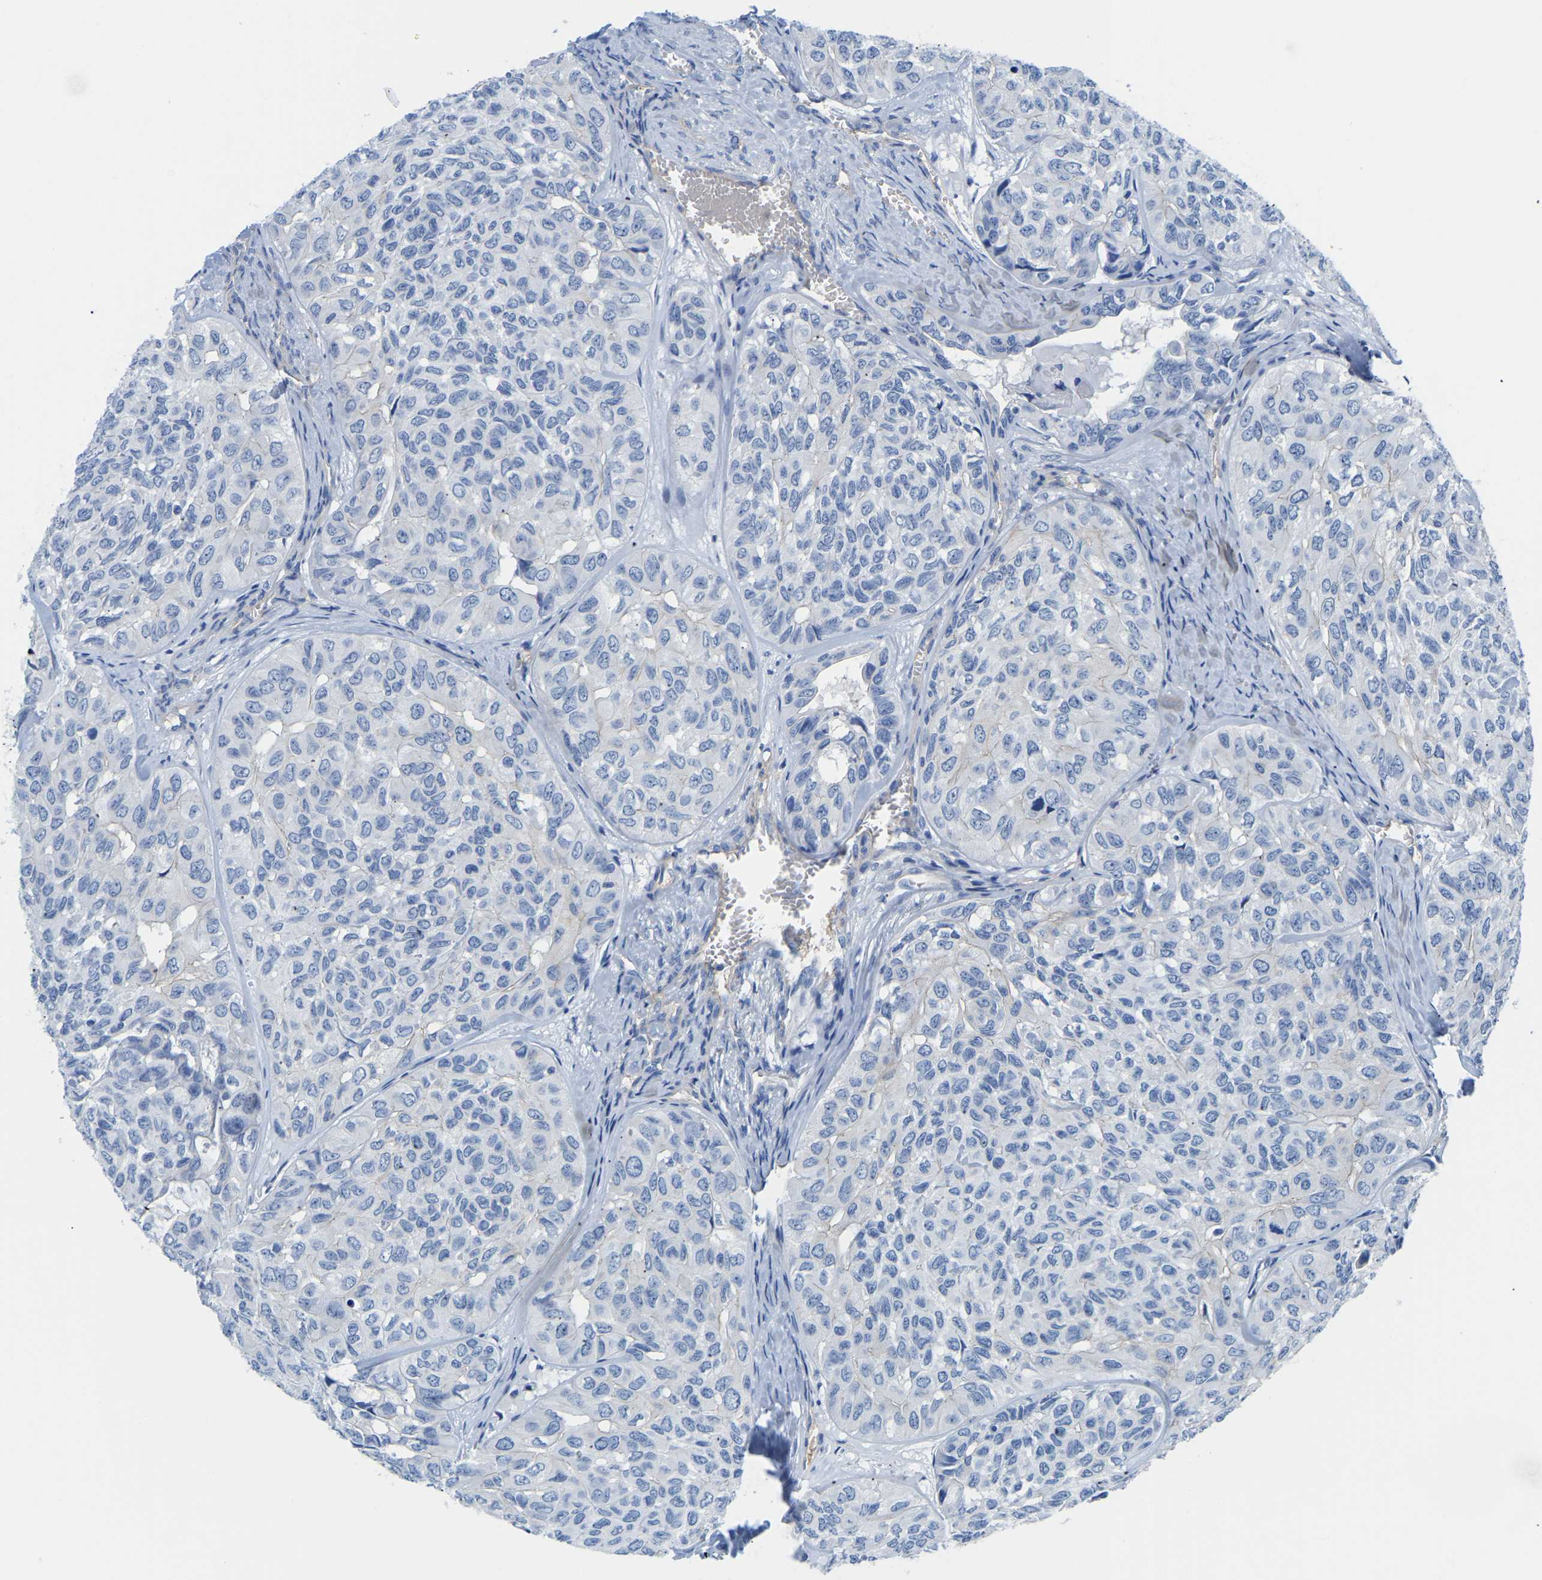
{"staining": {"intensity": "negative", "quantity": "none", "location": "none"}, "tissue": "head and neck cancer", "cell_type": "Tumor cells", "image_type": "cancer", "snomed": [{"axis": "morphology", "description": "Adenocarcinoma, NOS"}, {"axis": "topography", "description": "Salivary gland, NOS"}, {"axis": "topography", "description": "Head-Neck"}], "caption": "The micrograph exhibits no significant expression in tumor cells of head and neck cancer.", "gene": "UPK3A", "patient": {"sex": "female", "age": 76}}